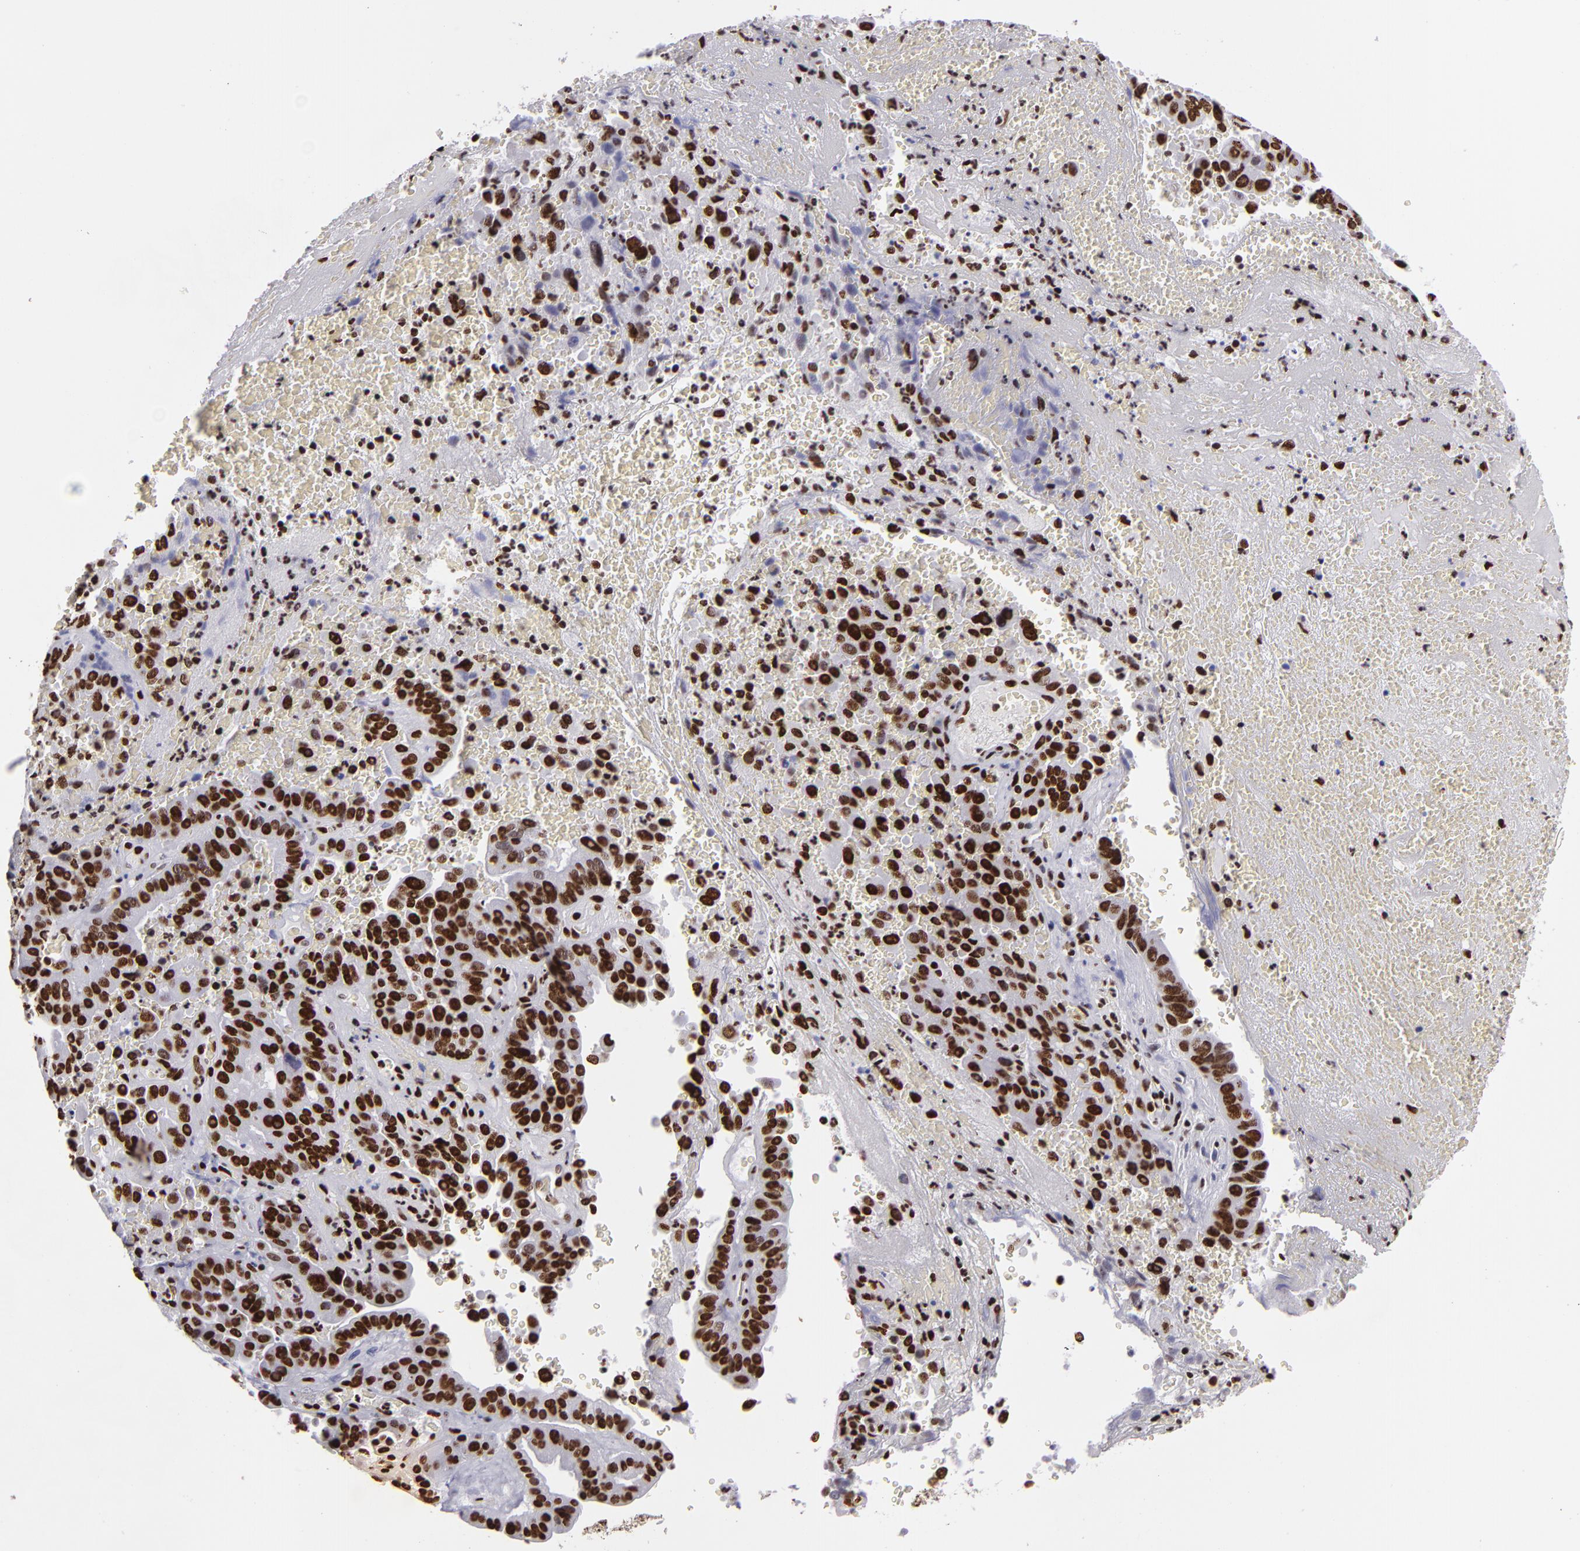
{"staining": {"intensity": "strong", "quantity": ">75%", "location": "nuclear"}, "tissue": "liver cancer", "cell_type": "Tumor cells", "image_type": "cancer", "snomed": [{"axis": "morphology", "description": "Cholangiocarcinoma"}, {"axis": "topography", "description": "Liver"}], "caption": "Liver cancer (cholangiocarcinoma) tissue reveals strong nuclear expression in about >75% of tumor cells Nuclei are stained in blue.", "gene": "SAFB", "patient": {"sex": "female", "age": 79}}